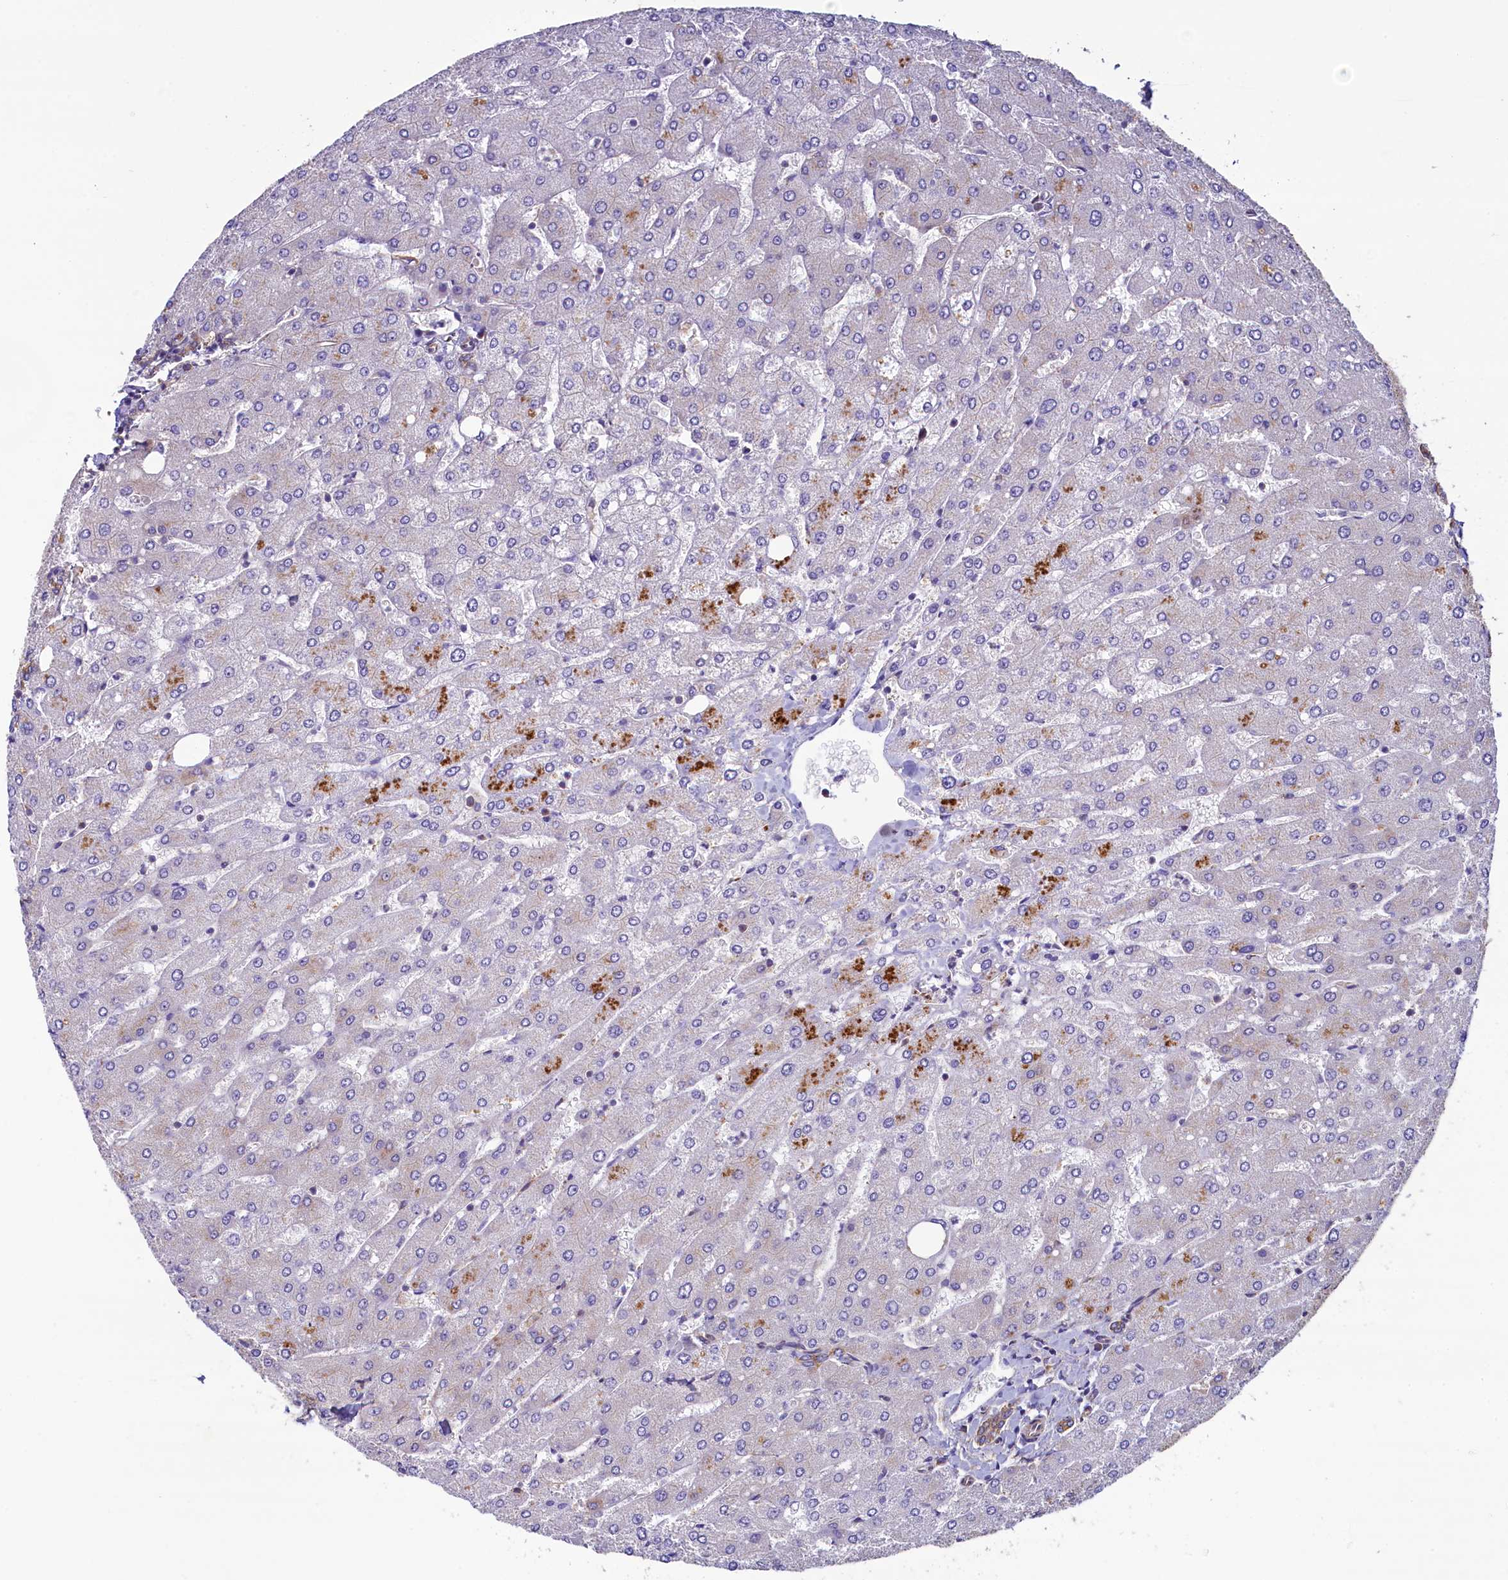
{"staining": {"intensity": "weak", "quantity": "25%-75%", "location": "cytoplasmic/membranous"}, "tissue": "liver", "cell_type": "Cholangiocytes", "image_type": "normal", "snomed": [{"axis": "morphology", "description": "Normal tissue, NOS"}, {"axis": "topography", "description": "Liver"}], "caption": "Immunohistochemistry (DAB) staining of unremarkable liver demonstrates weak cytoplasmic/membranous protein staining in about 25%-75% of cholangiocytes.", "gene": "GPR21", "patient": {"sex": "male", "age": 55}}